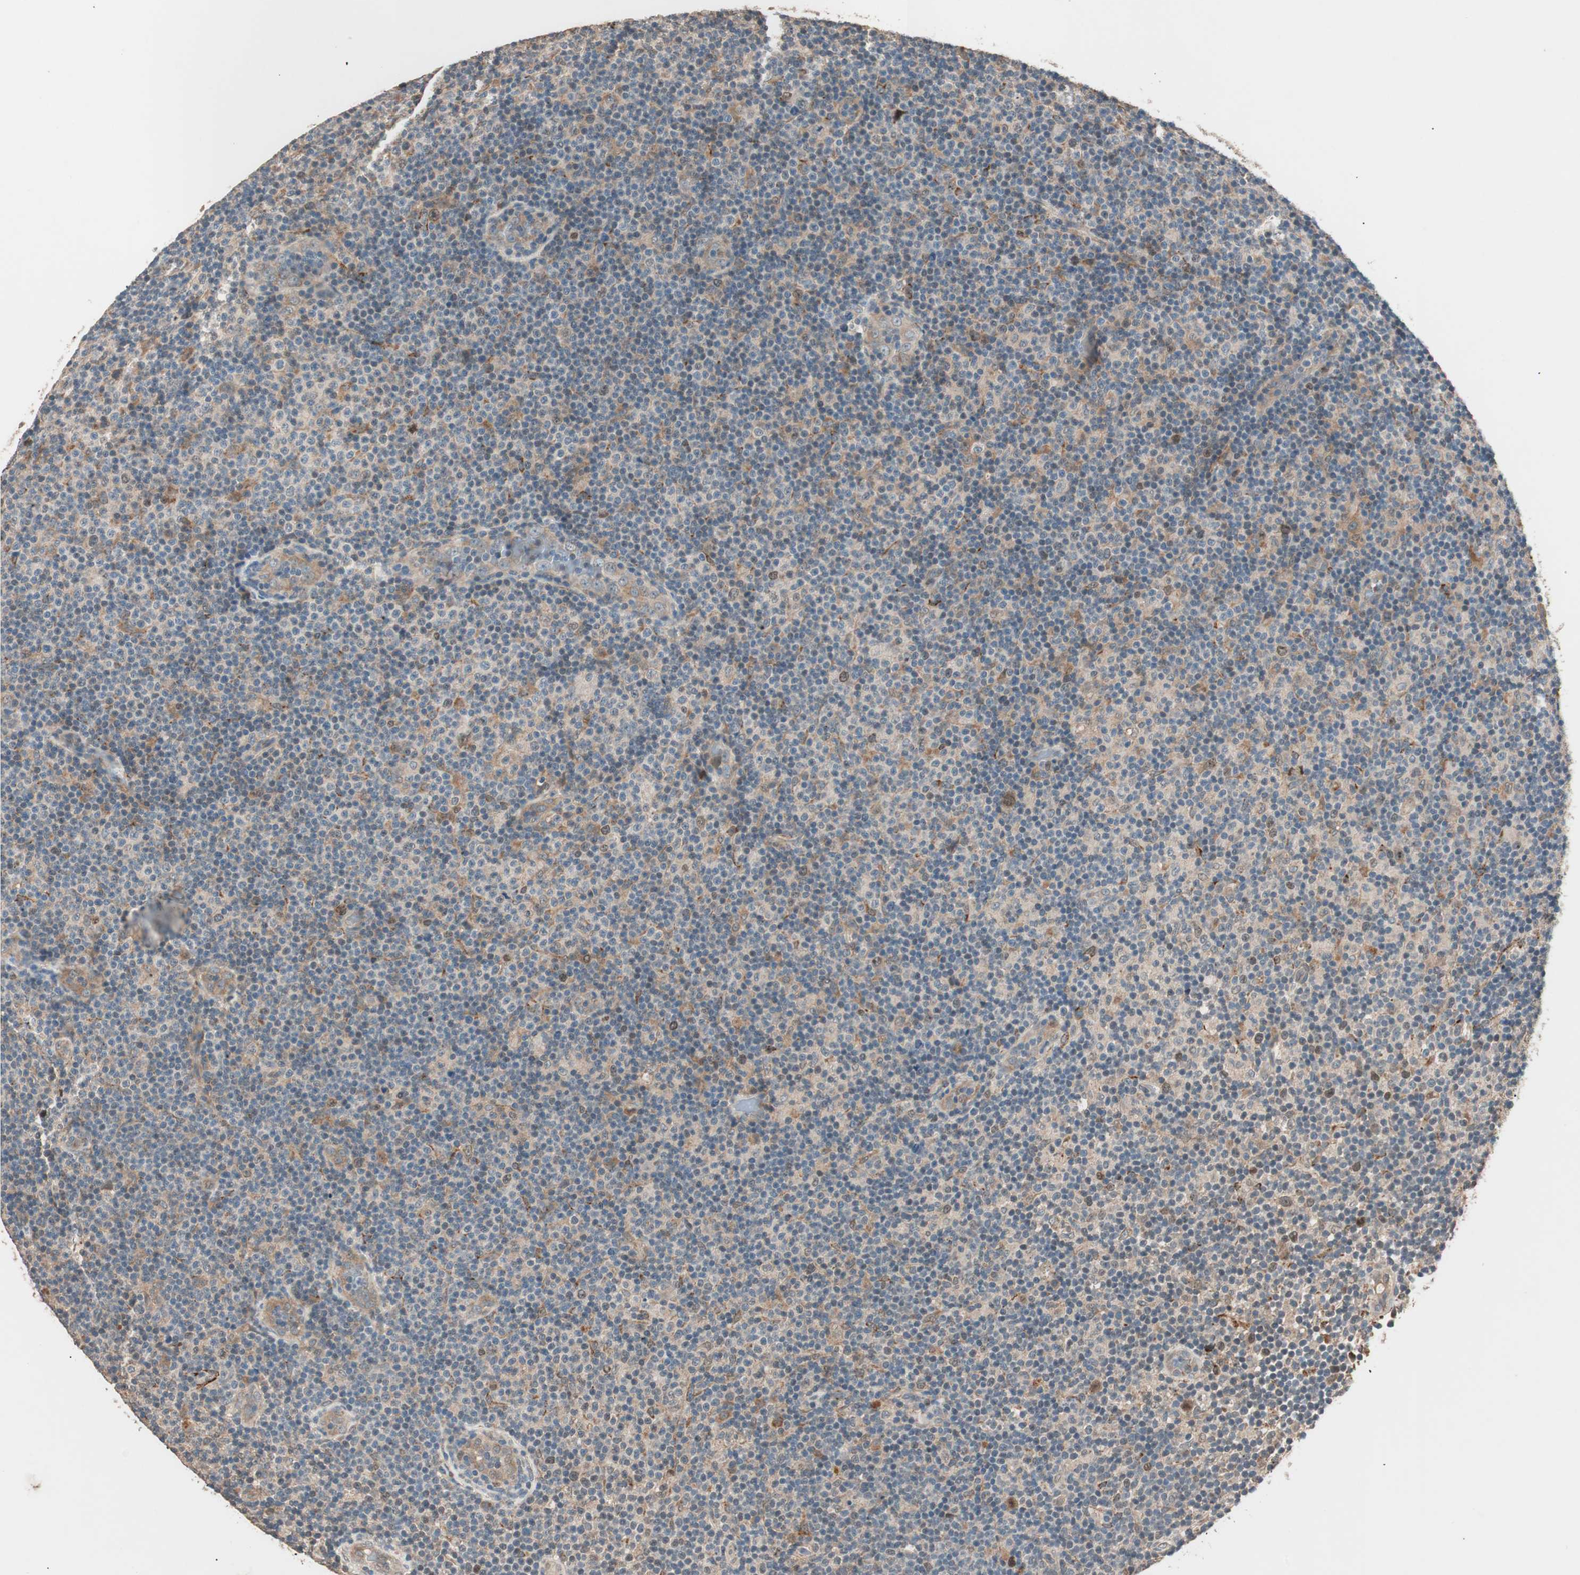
{"staining": {"intensity": "moderate", "quantity": "<25%", "location": "cytoplasmic/membranous"}, "tissue": "lymphoma", "cell_type": "Tumor cells", "image_type": "cancer", "snomed": [{"axis": "morphology", "description": "Malignant lymphoma, non-Hodgkin's type, Low grade"}, {"axis": "topography", "description": "Lymph node"}], "caption": "Protein expression analysis of lymphoma exhibits moderate cytoplasmic/membranous staining in about <25% of tumor cells.", "gene": "NFRKB", "patient": {"sex": "male", "age": 83}}